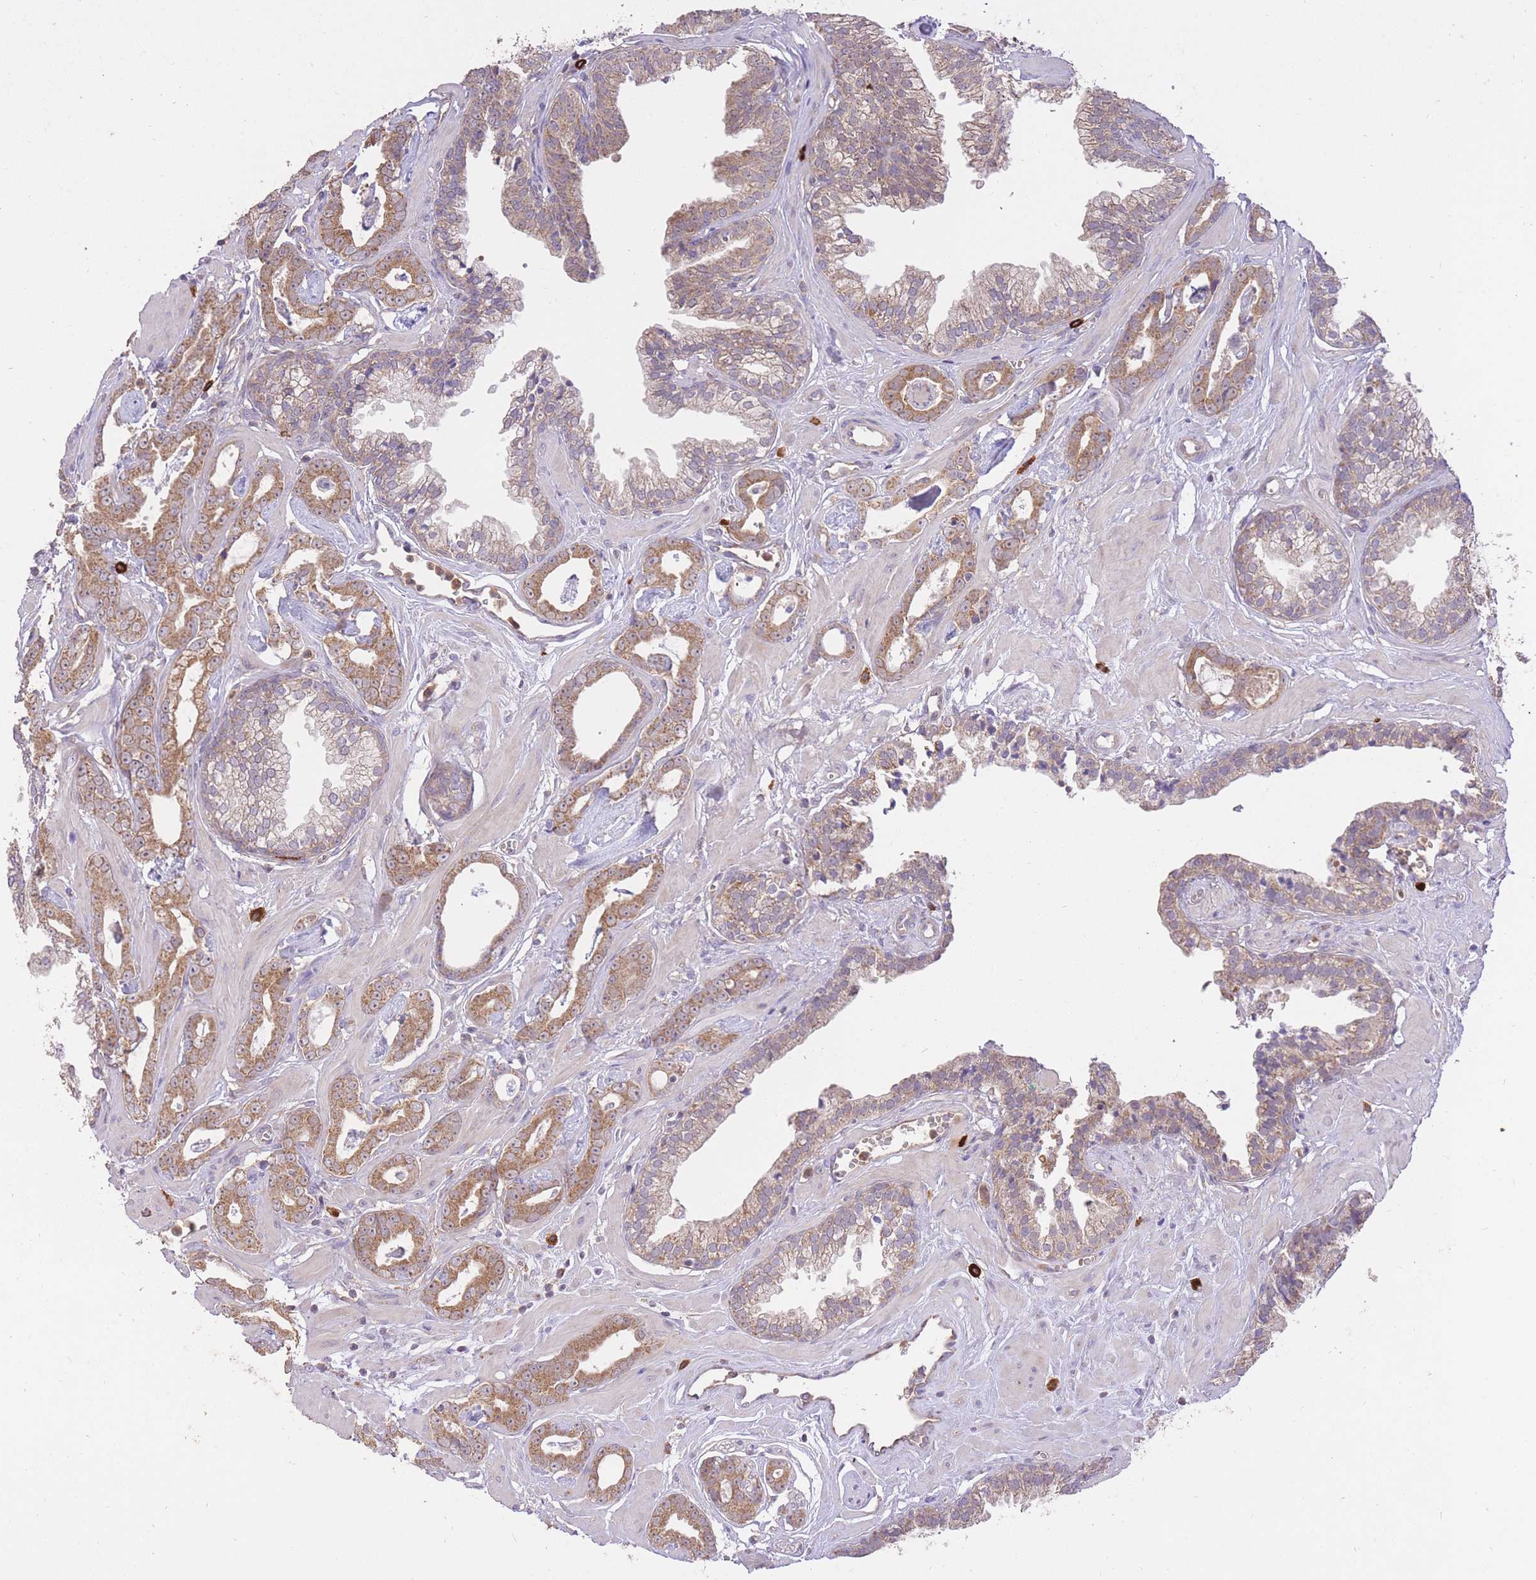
{"staining": {"intensity": "moderate", "quantity": ">75%", "location": "cytoplasmic/membranous"}, "tissue": "prostate cancer", "cell_type": "Tumor cells", "image_type": "cancer", "snomed": [{"axis": "morphology", "description": "Adenocarcinoma, Low grade"}, {"axis": "topography", "description": "Prostate"}], "caption": "Immunohistochemical staining of human prostate cancer (adenocarcinoma (low-grade)) shows moderate cytoplasmic/membranous protein positivity in about >75% of tumor cells.", "gene": "PREP", "patient": {"sex": "male", "age": 60}}